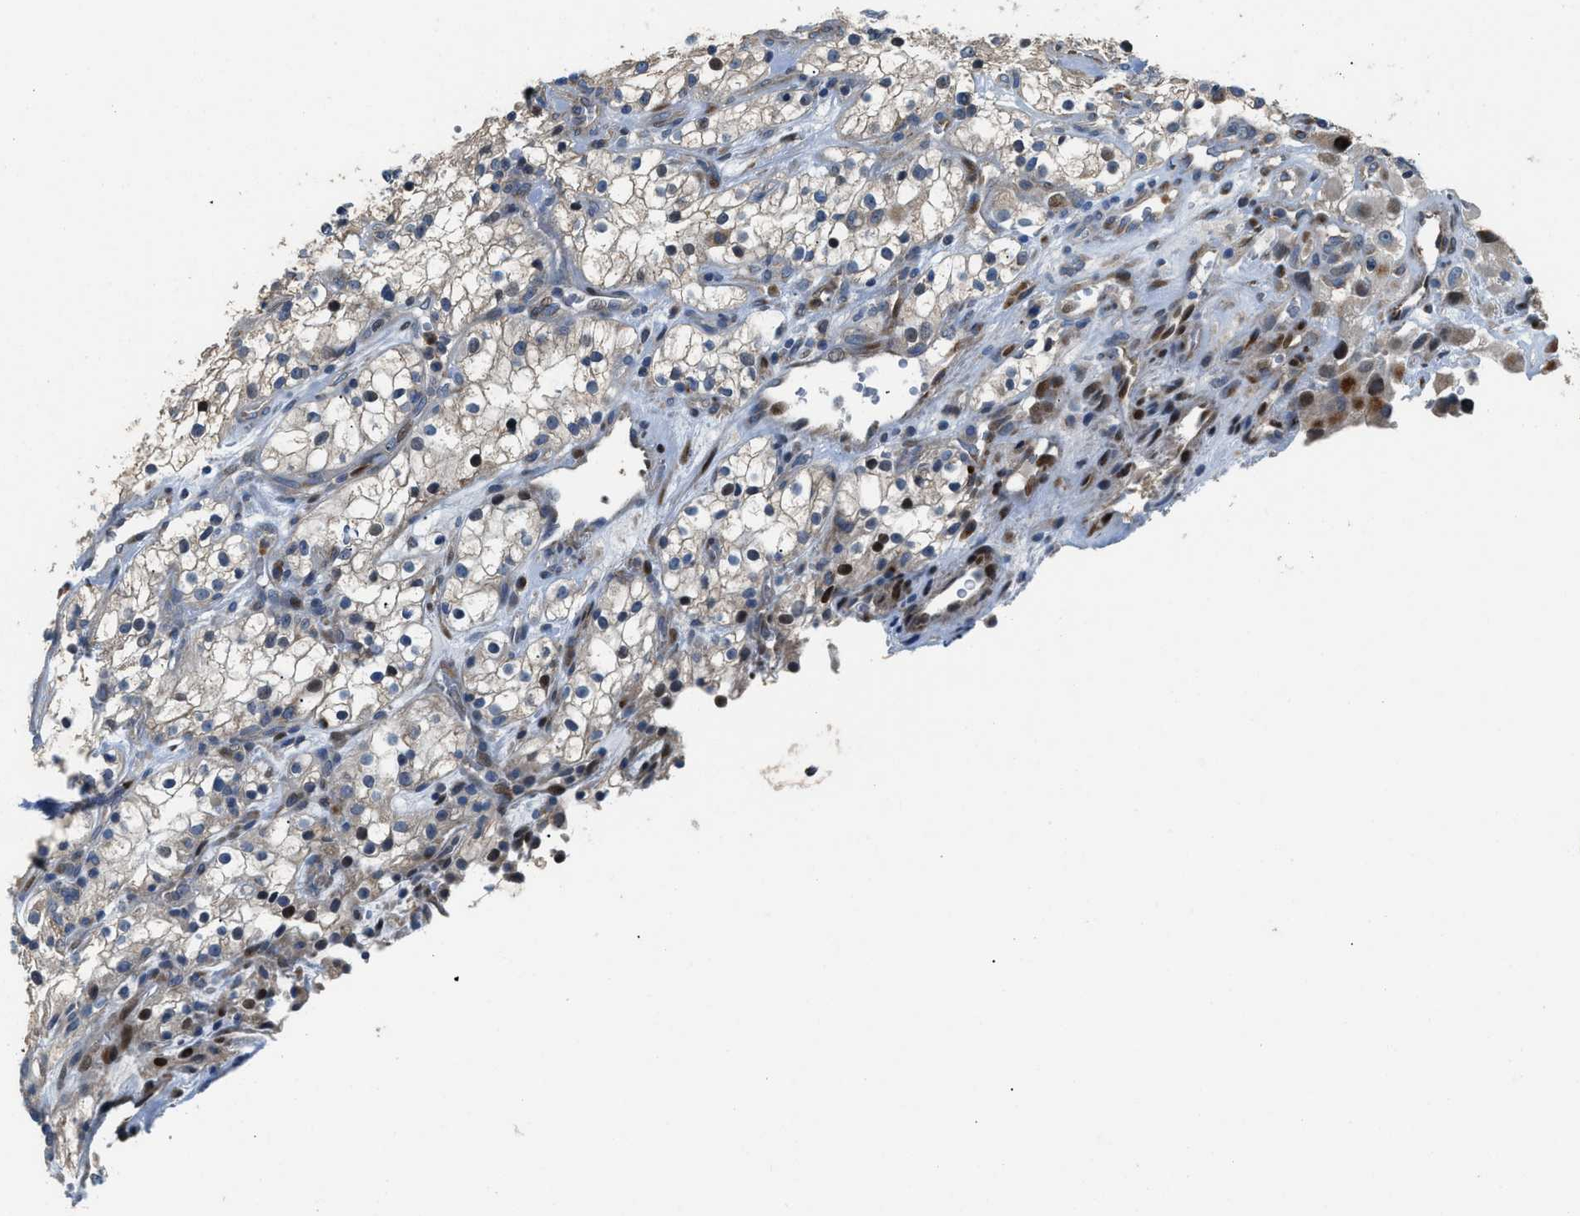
{"staining": {"intensity": "moderate", "quantity": "25%-75%", "location": "cytoplasmic/membranous,nuclear"}, "tissue": "renal cancer", "cell_type": "Tumor cells", "image_type": "cancer", "snomed": [{"axis": "morphology", "description": "Adenocarcinoma, NOS"}, {"axis": "topography", "description": "Kidney"}], "caption": "Tumor cells reveal medium levels of moderate cytoplasmic/membranous and nuclear expression in about 25%-75% of cells in renal cancer. (DAB (3,3'-diaminobenzidine) = brown stain, brightfield microscopy at high magnification).", "gene": "FUT8", "patient": {"sex": "female", "age": 52}}